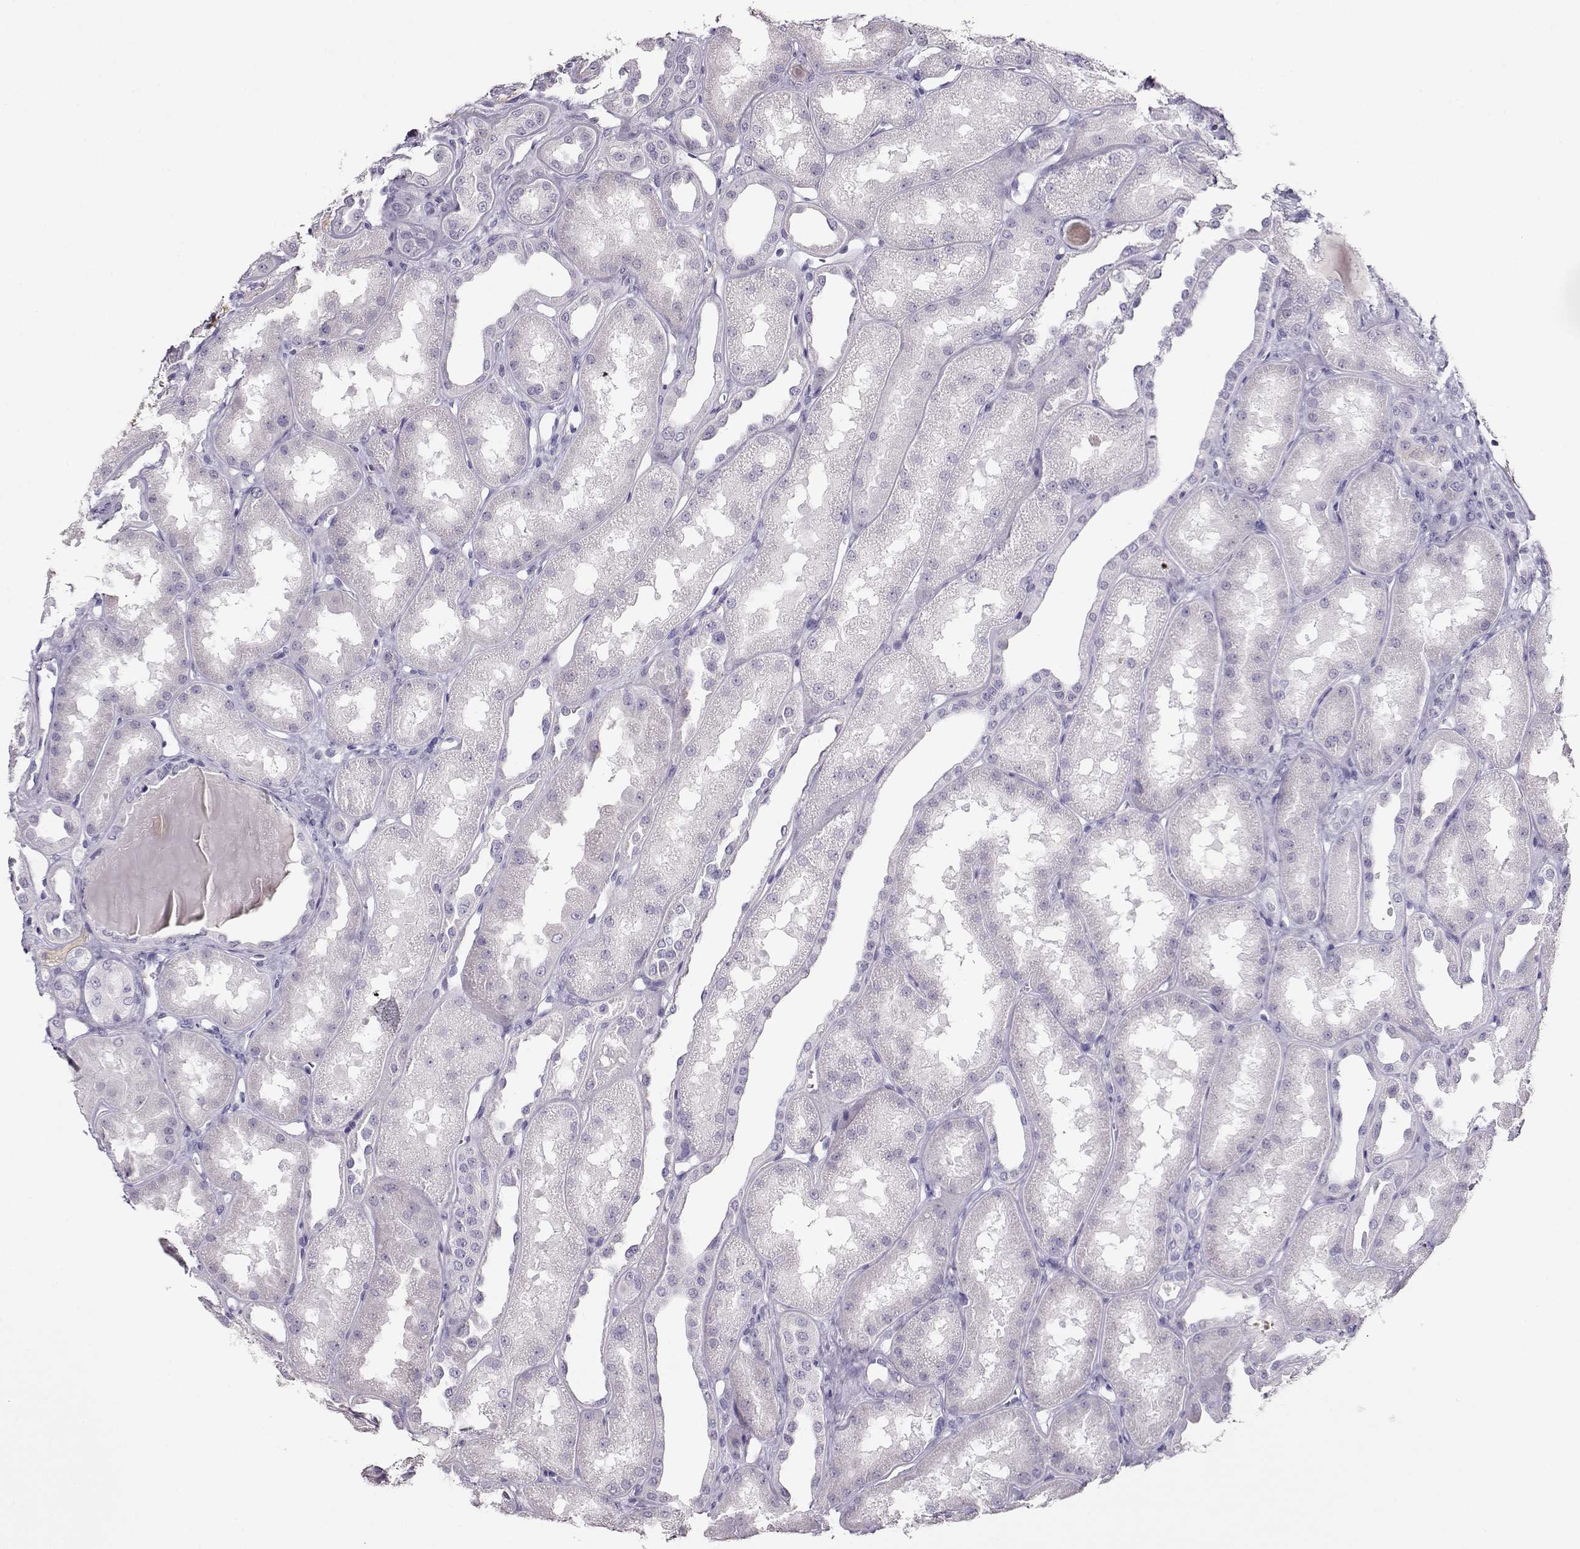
{"staining": {"intensity": "weak", "quantity": "<25%", "location": "cytoplasmic/membranous"}, "tissue": "kidney", "cell_type": "Cells in glomeruli", "image_type": "normal", "snomed": [{"axis": "morphology", "description": "Normal tissue, NOS"}, {"axis": "topography", "description": "Kidney"}], "caption": "Immunohistochemistry micrograph of benign kidney stained for a protein (brown), which displays no staining in cells in glomeruli. (DAB IHC, high magnification).", "gene": "RBM44", "patient": {"sex": "male", "age": 61}}